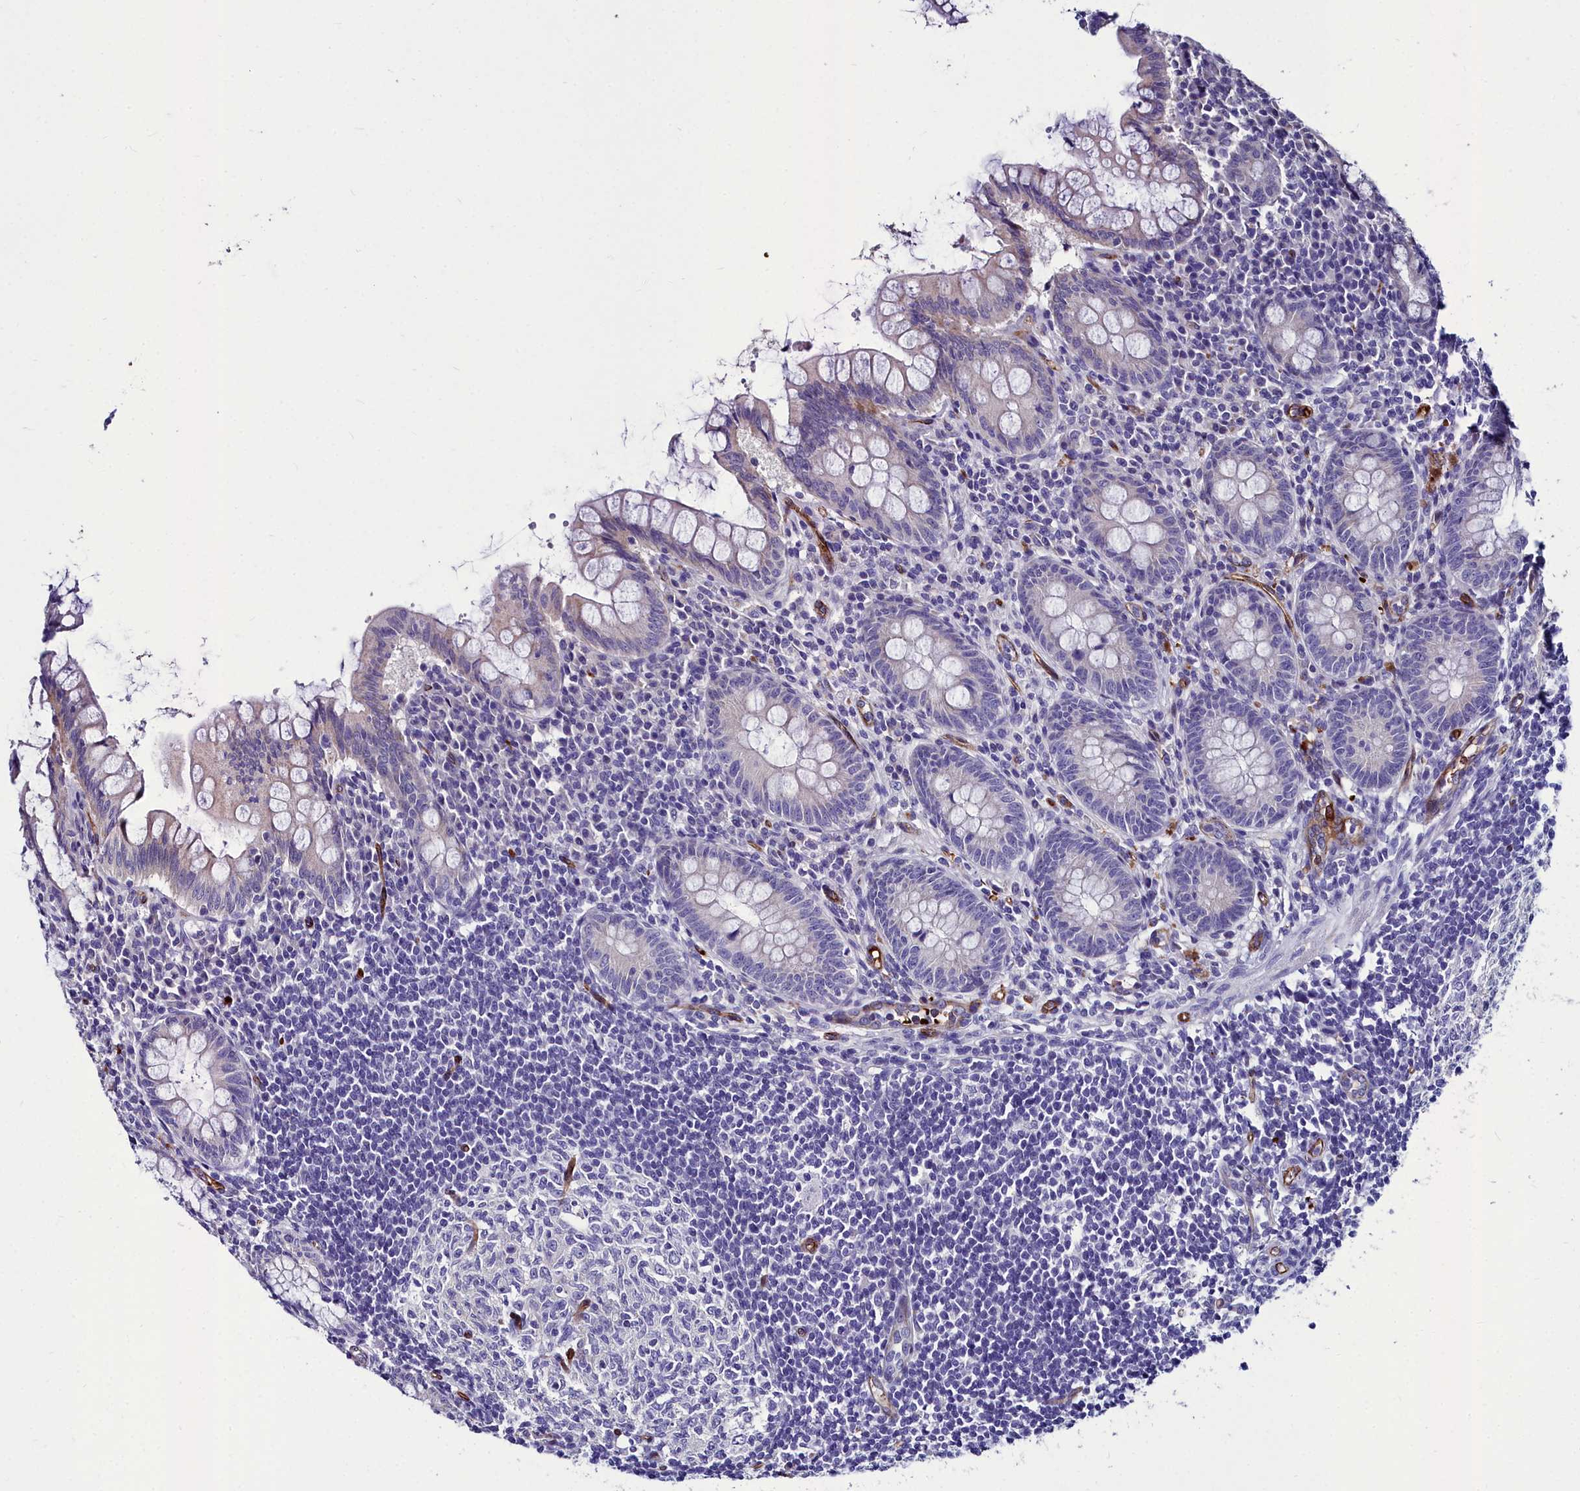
{"staining": {"intensity": "moderate", "quantity": "<25%", "location": "cytoplasmic/membranous"}, "tissue": "appendix", "cell_type": "Glandular cells", "image_type": "normal", "snomed": [{"axis": "morphology", "description": "Normal tissue, NOS"}, {"axis": "topography", "description": "Appendix"}], "caption": "Immunohistochemical staining of normal appendix exhibits <25% levels of moderate cytoplasmic/membranous protein expression in about <25% of glandular cells.", "gene": "CYP4F11", "patient": {"sex": "female", "age": 33}}